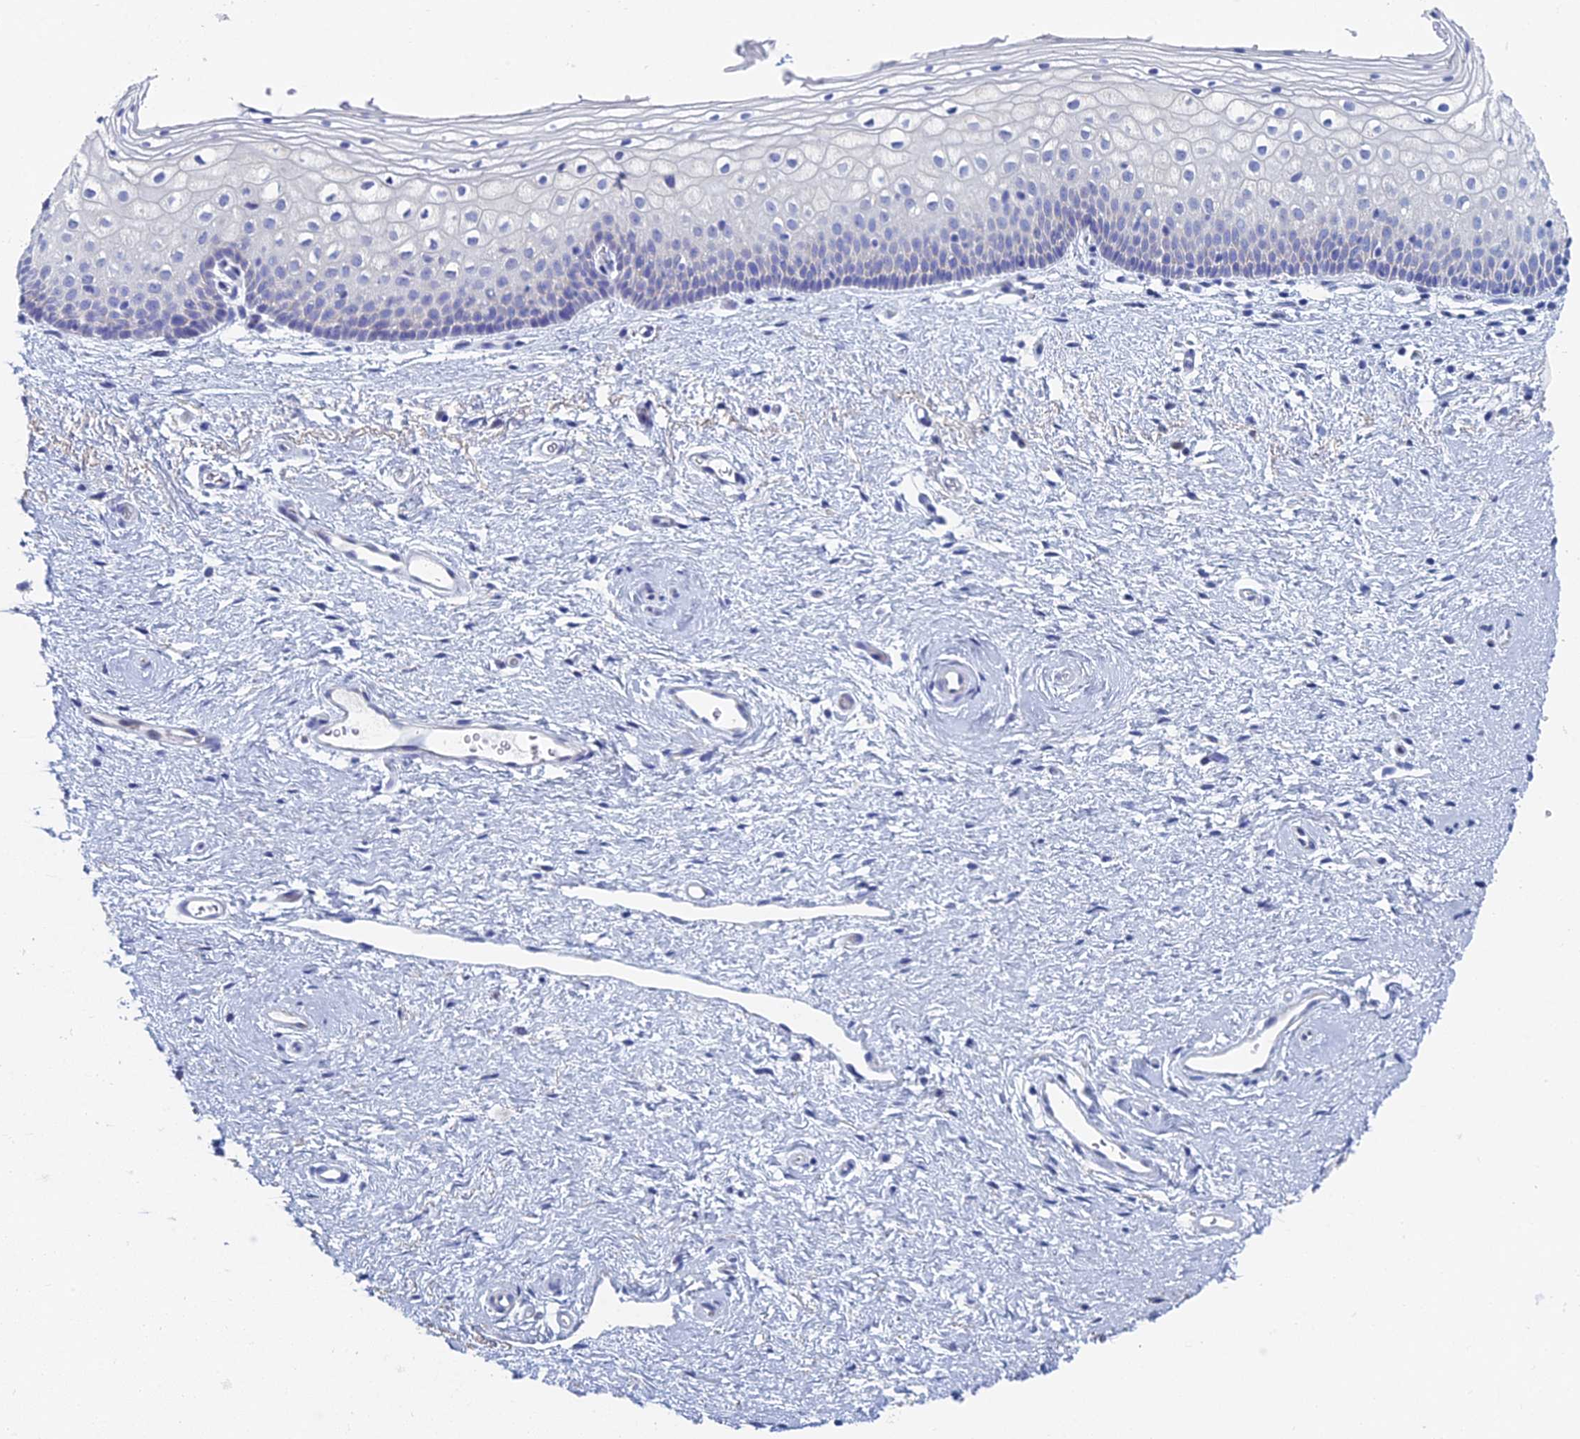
{"staining": {"intensity": "negative", "quantity": "none", "location": "none"}, "tissue": "vagina", "cell_type": "Squamous epithelial cells", "image_type": "normal", "snomed": [{"axis": "morphology", "description": "Normal tissue, NOS"}, {"axis": "topography", "description": "Vagina"}], "caption": "The IHC image has no significant expression in squamous epithelial cells of vagina.", "gene": "ACSM1", "patient": {"sex": "female", "age": 60}}